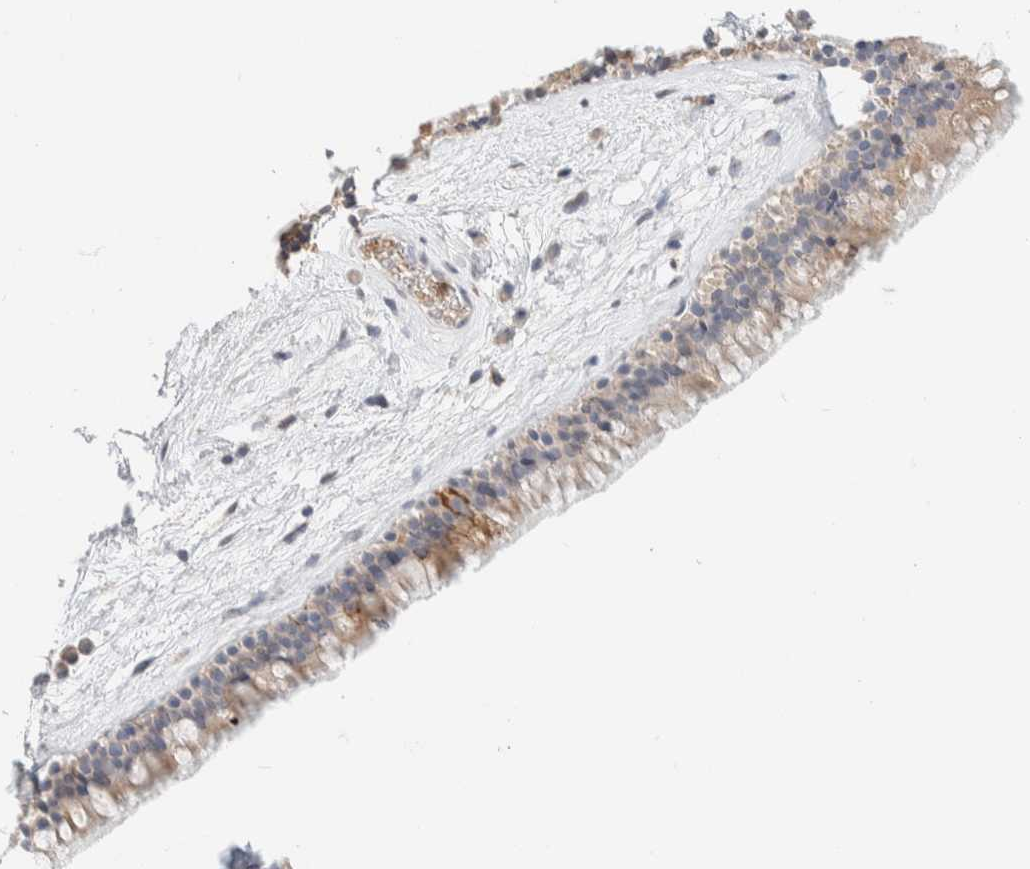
{"staining": {"intensity": "moderate", "quantity": ">75%", "location": "cytoplasmic/membranous"}, "tissue": "nasopharynx", "cell_type": "Respiratory epithelial cells", "image_type": "normal", "snomed": [{"axis": "morphology", "description": "Normal tissue, NOS"}, {"axis": "morphology", "description": "Inflammation, NOS"}, {"axis": "topography", "description": "Nasopharynx"}], "caption": "Protein expression by immunohistochemistry (IHC) reveals moderate cytoplasmic/membranous staining in approximately >75% of respiratory epithelial cells in normal nasopharynx.", "gene": "HDHD3", "patient": {"sex": "male", "age": 48}}